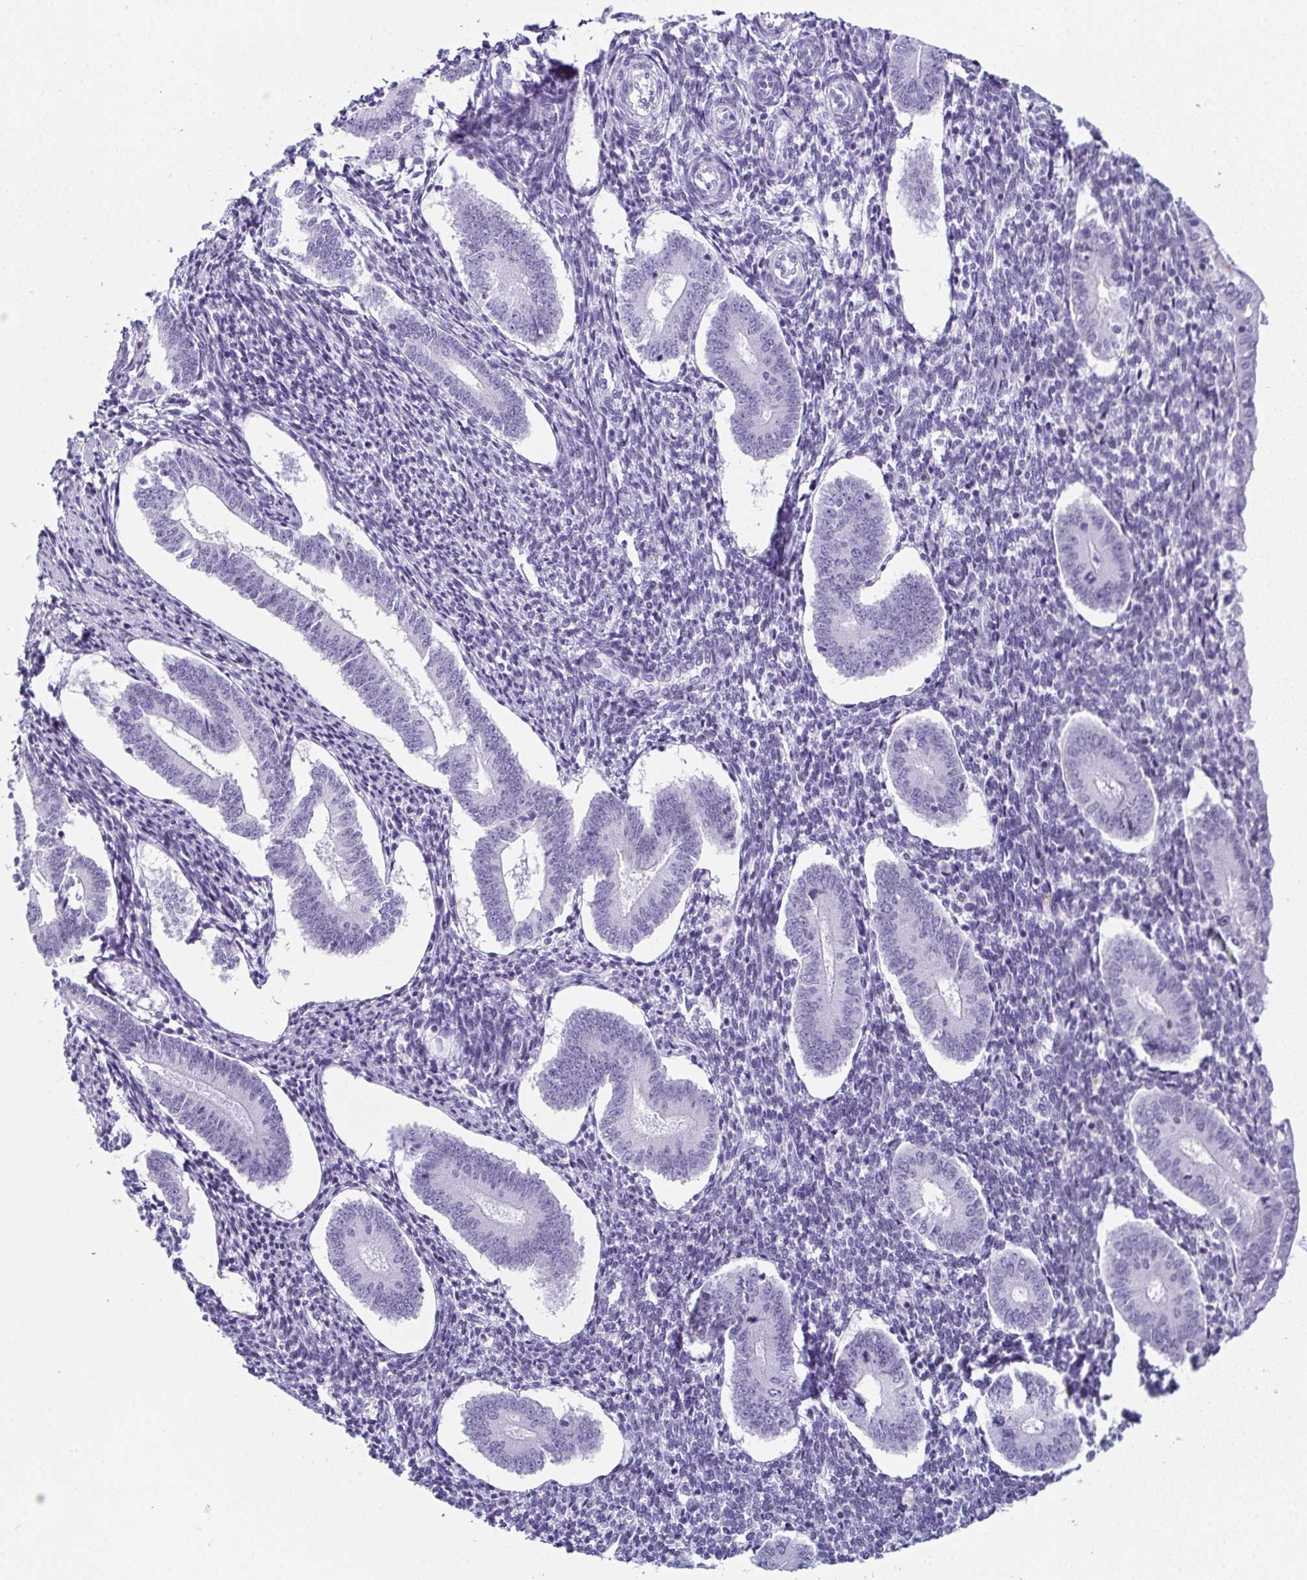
{"staining": {"intensity": "negative", "quantity": "none", "location": "none"}, "tissue": "endometrium", "cell_type": "Cells in endometrial stroma", "image_type": "normal", "snomed": [{"axis": "morphology", "description": "Normal tissue, NOS"}, {"axis": "topography", "description": "Endometrium"}], "caption": "Immunohistochemistry of benign human endometrium demonstrates no staining in cells in endometrial stroma. Nuclei are stained in blue.", "gene": "ENKUR", "patient": {"sex": "female", "age": 40}}